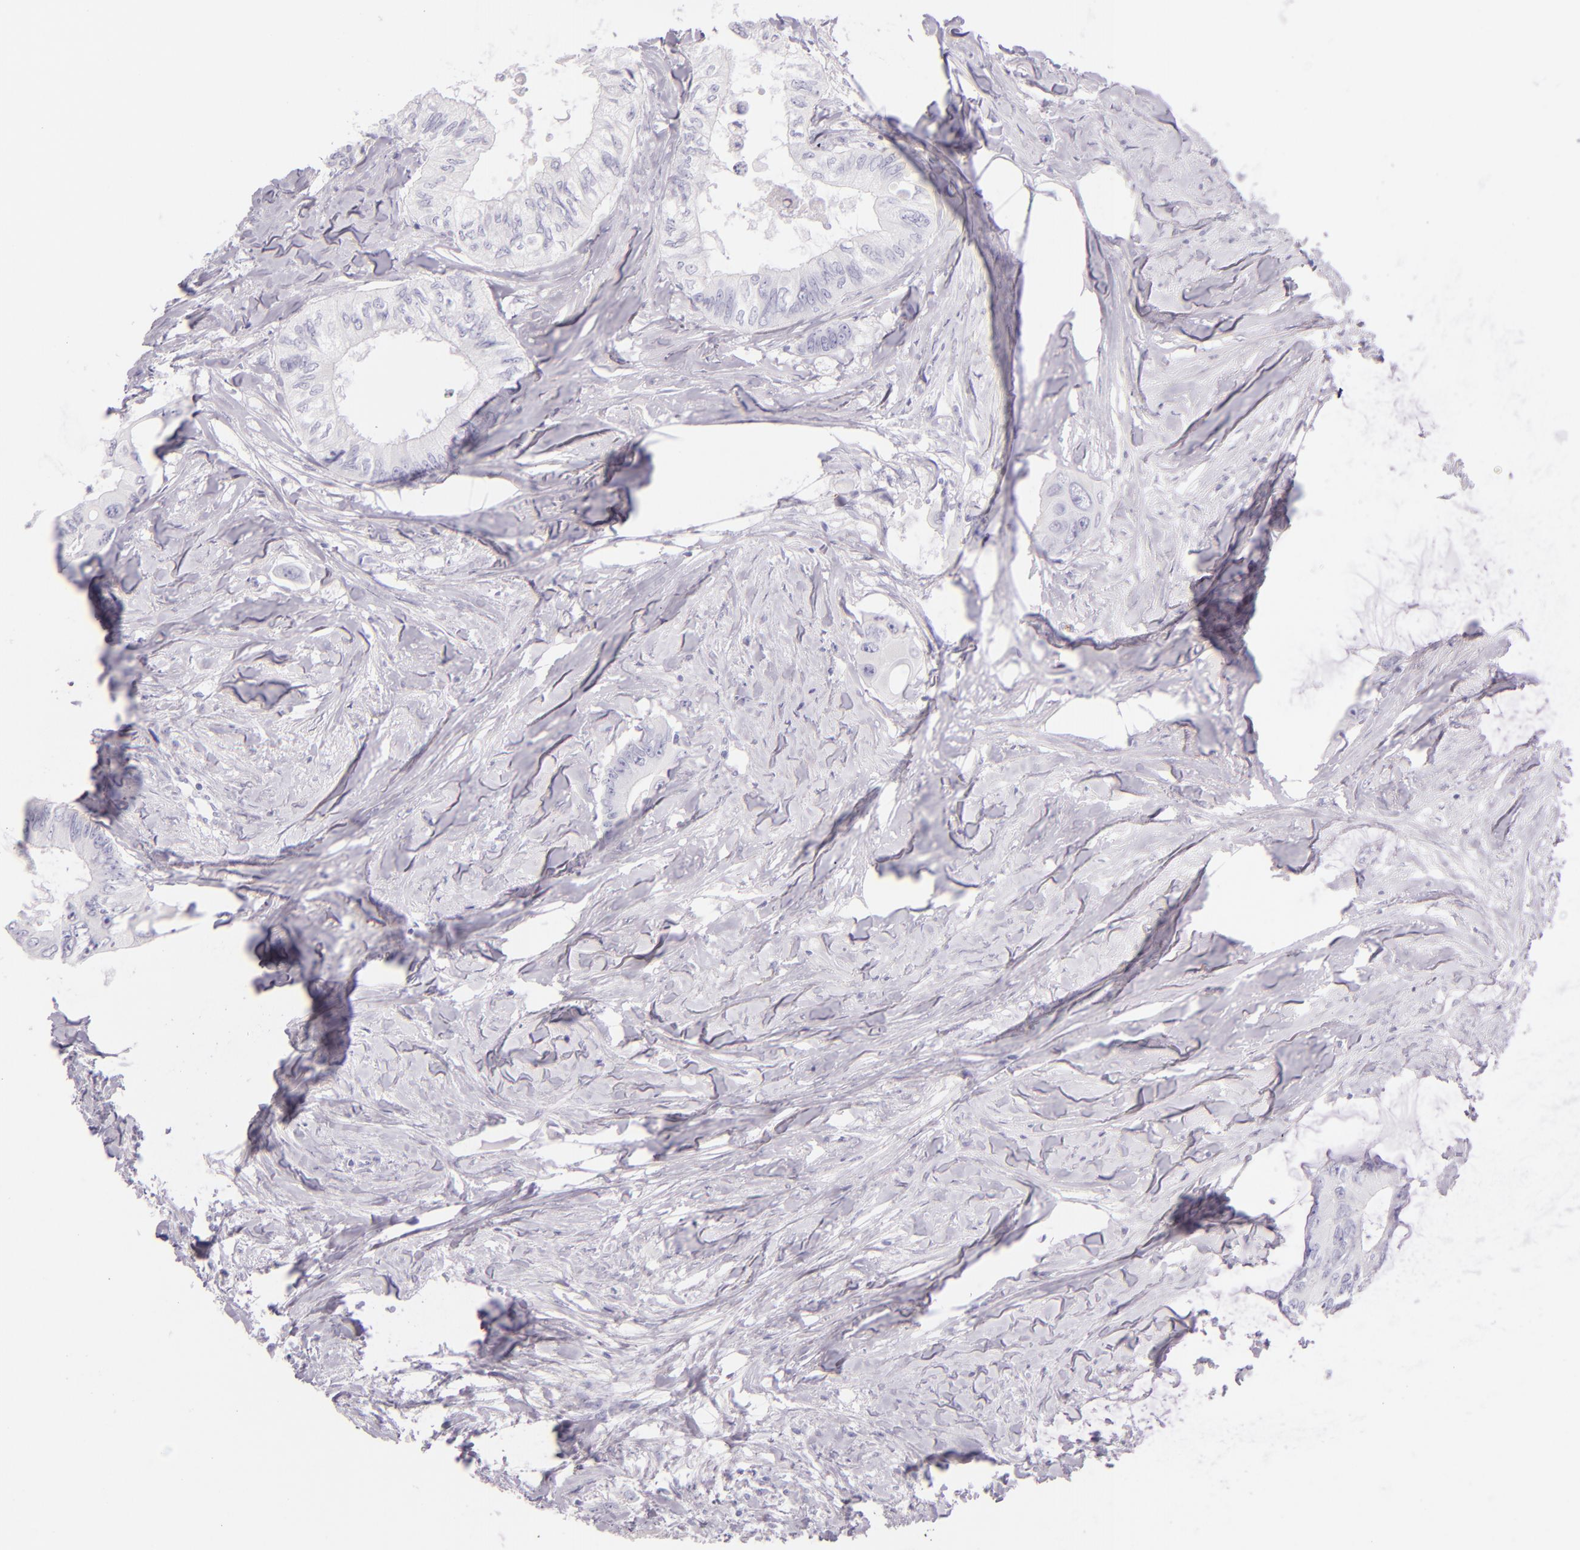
{"staining": {"intensity": "negative", "quantity": "none", "location": "none"}, "tissue": "colorectal cancer", "cell_type": "Tumor cells", "image_type": "cancer", "snomed": [{"axis": "morphology", "description": "Adenocarcinoma, NOS"}, {"axis": "topography", "description": "Colon"}], "caption": "Tumor cells are negative for protein expression in human colorectal adenocarcinoma.", "gene": "SELP", "patient": {"sex": "male", "age": 65}}